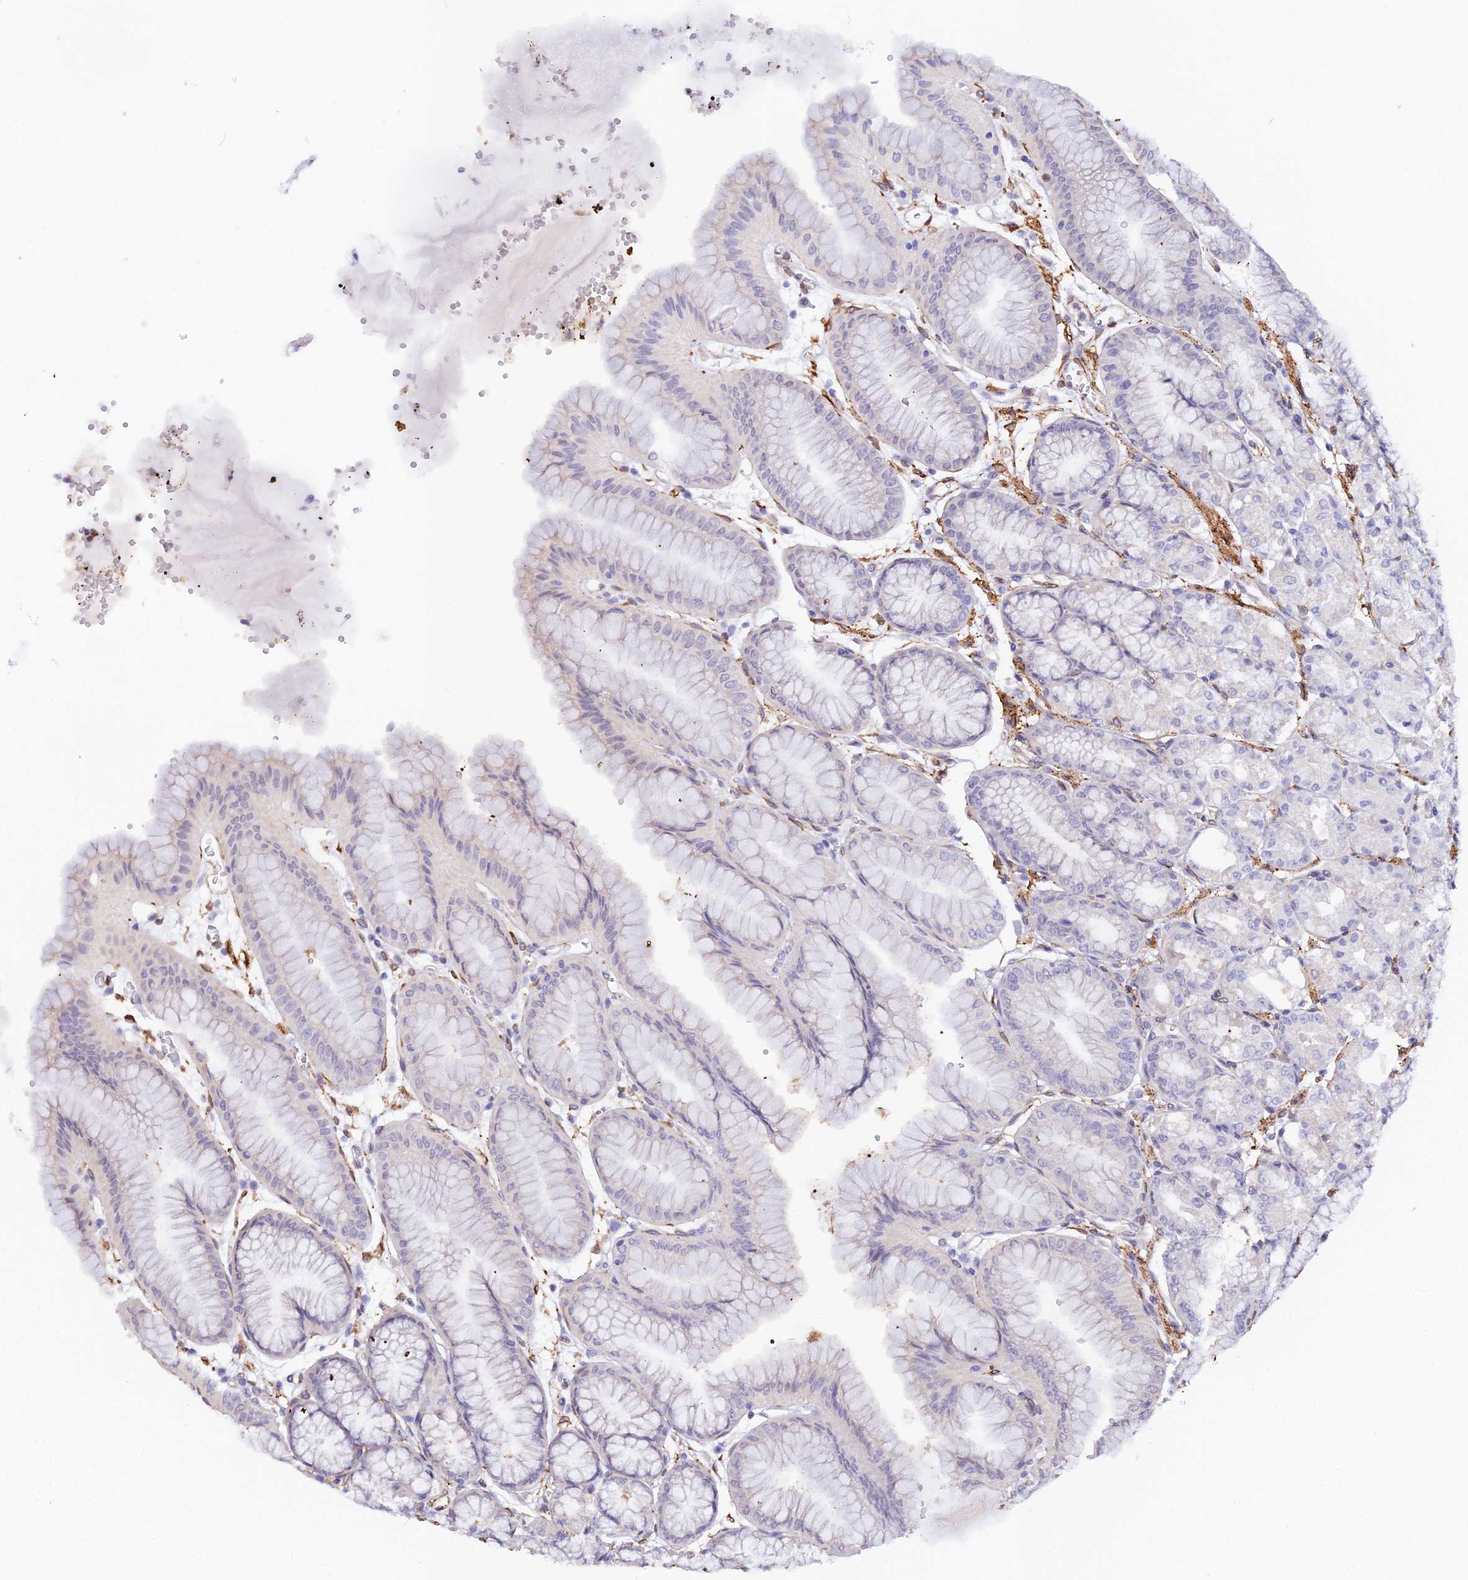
{"staining": {"intensity": "negative", "quantity": "none", "location": "none"}, "tissue": "stomach", "cell_type": "Glandular cells", "image_type": "normal", "snomed": [{"axis": "morphology", "description": "Normal tissue, NOS"}, {"axis": "topography", "description": "Stomach, lower"}], "caption": "This is a histopathology image of immunohistochemistry staining of benign stomach, which shows no positivity in glandular cells.", "gene": "MXRA7", "patient": {"sex": "male", "age": 71}}